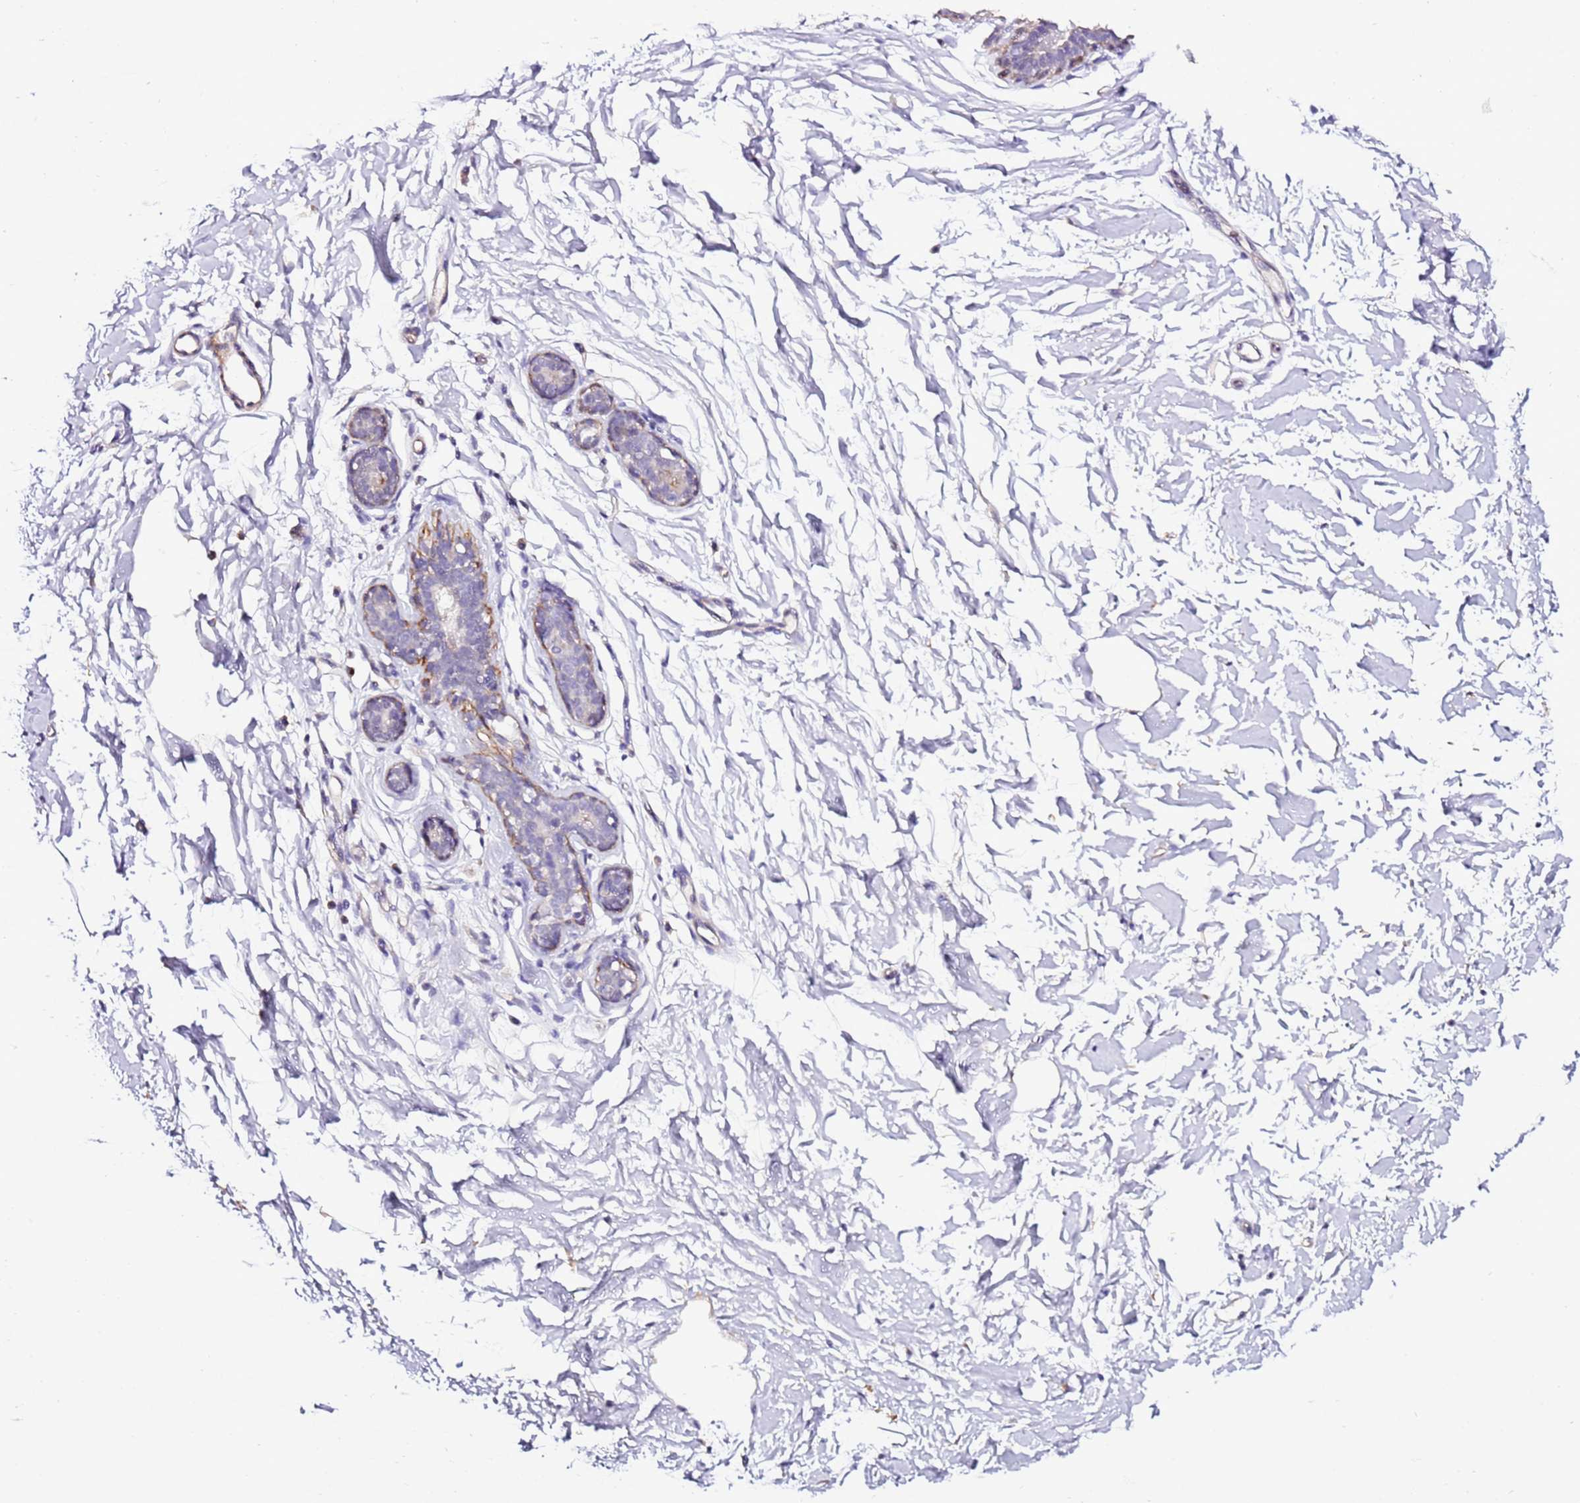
{"staining": {"intensity": "negative", "quantity": "none", "location": "none"}, "tissue": "adipose tissue", "cell_type": "Adipocytes", "image_type": "normal", "snomed": [{"axis": "morphology", "description": "Normal tissue, NOS"}, {"axis": "topography", "description": "Breast"}], "caption": "Immunohistochemistry (IHC) image of normal human adipose tissue stained for a protein (brown), which exhibits no staining in adipocytes. Nuclei are stained in blue.", "gene": "ART5", "patient": {"sex": "female", "age": 23}}